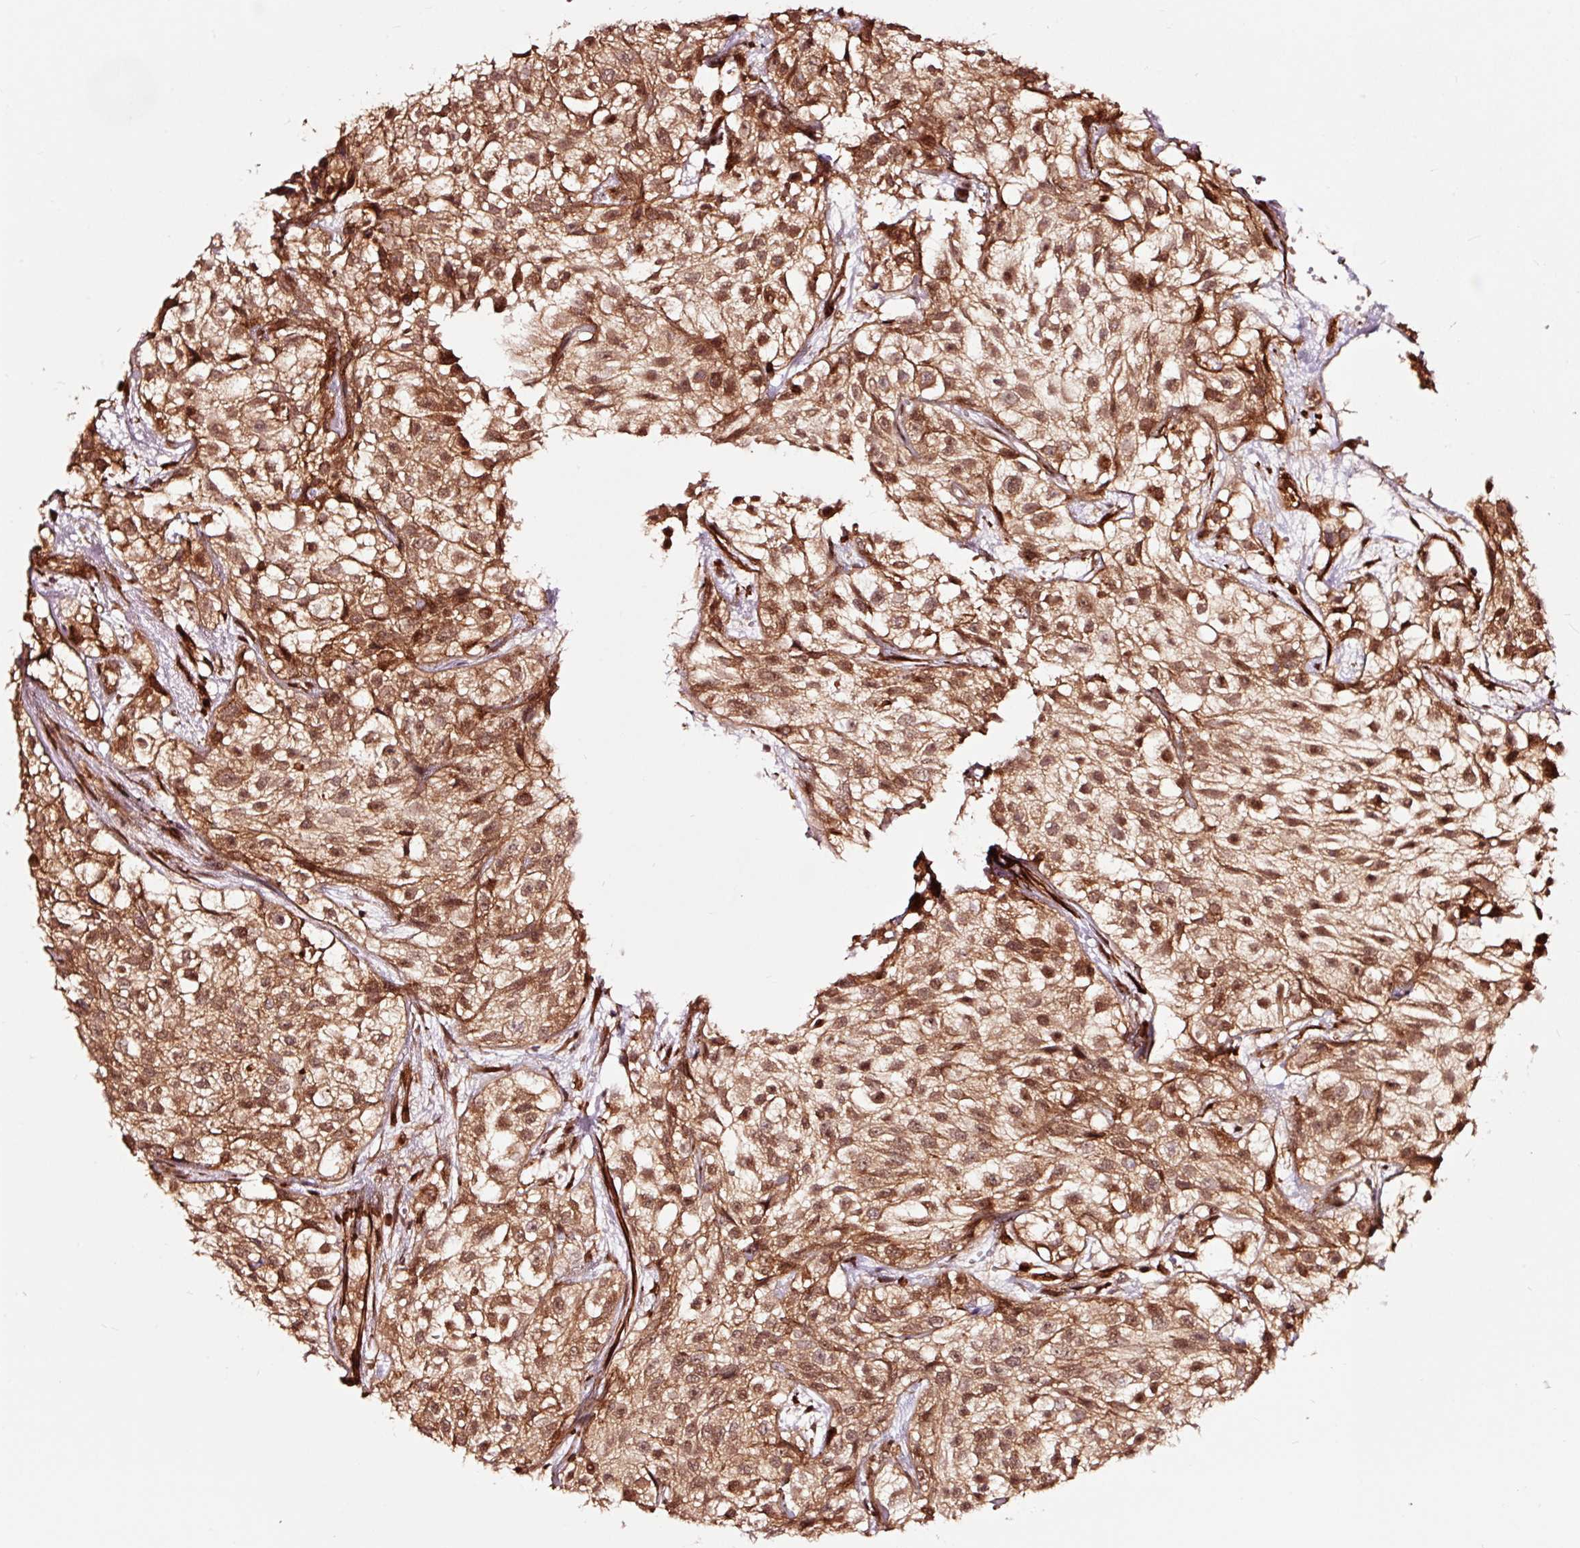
{"staining": {"intensity": "moderate", "quantity": ">75%", "location": "cytoplasmic/membranous,nuclear"}, "tissue": "urothelial cancer", "cell_type": "Tumor cells", "image_type": "cancer", "snomed": [{"axis": "morphology", "description": "Urothelial carcinoma, High grade"}, {"axis": "topography", "description": "Urinary bladder"}], "caption": "Immunohistochemical staining of urothelial cancer displays medium levels of moderate cytoplasmic/membranous and nuclear positivity in approximately >75% of tumor cells. The staining is performed using DAB brown chromogen to label protein expression. The nuclei are counter-stained blue using hematoxylin.", "gene": "TPM1", "patient": {"sex": "male", "age": 56}}